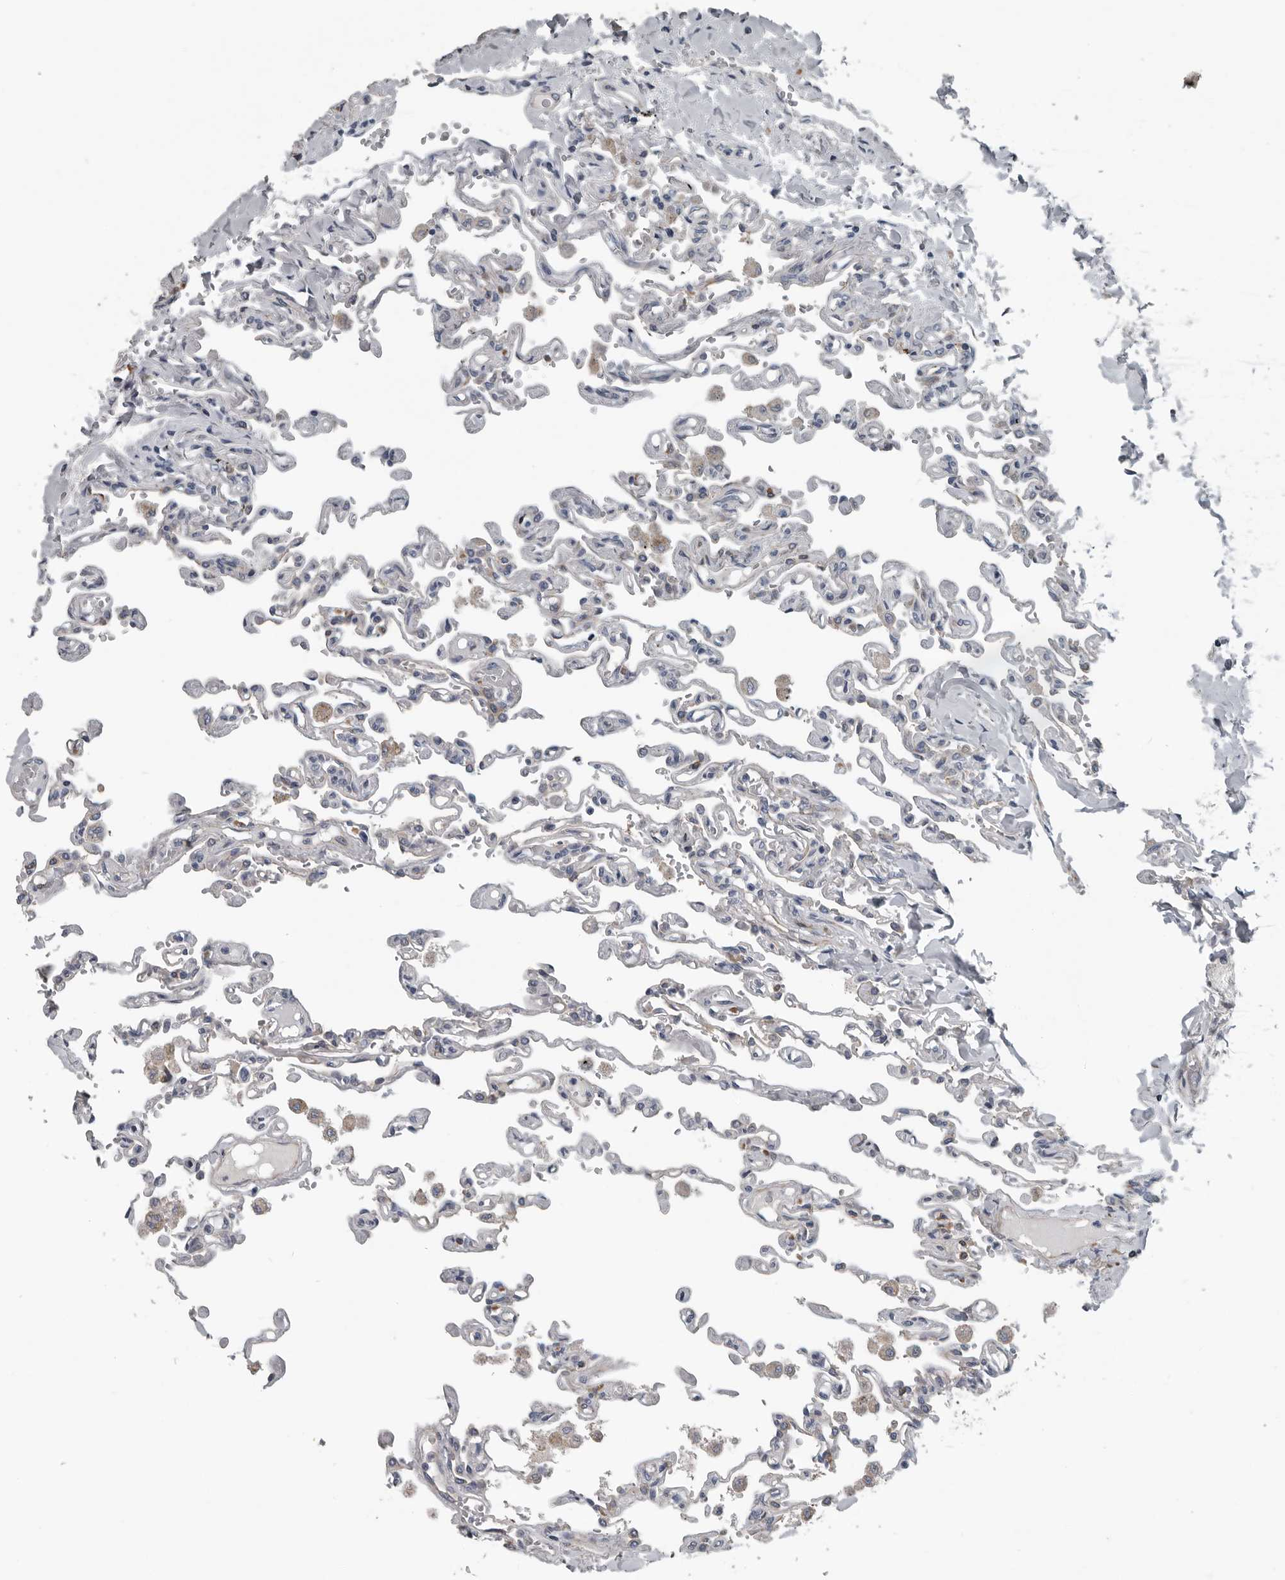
{"staining": {"intensity": "negative", "quantity": "none", "location": "none"}, "tissue": "lung", "cell_type": "Alveolar cells", "image_type": "normal", "snomed": [{"axis": "morphology", "description": "Normal tissue, NOS"}, {"axis": "topography", "description": "Lung"}], "caption": "Immunohistochemical staining of benign lung exhibits no significant expression in alveolar cells.", "gene": "DPY19L4", "patient": {"sex": "male", "age": 21}}